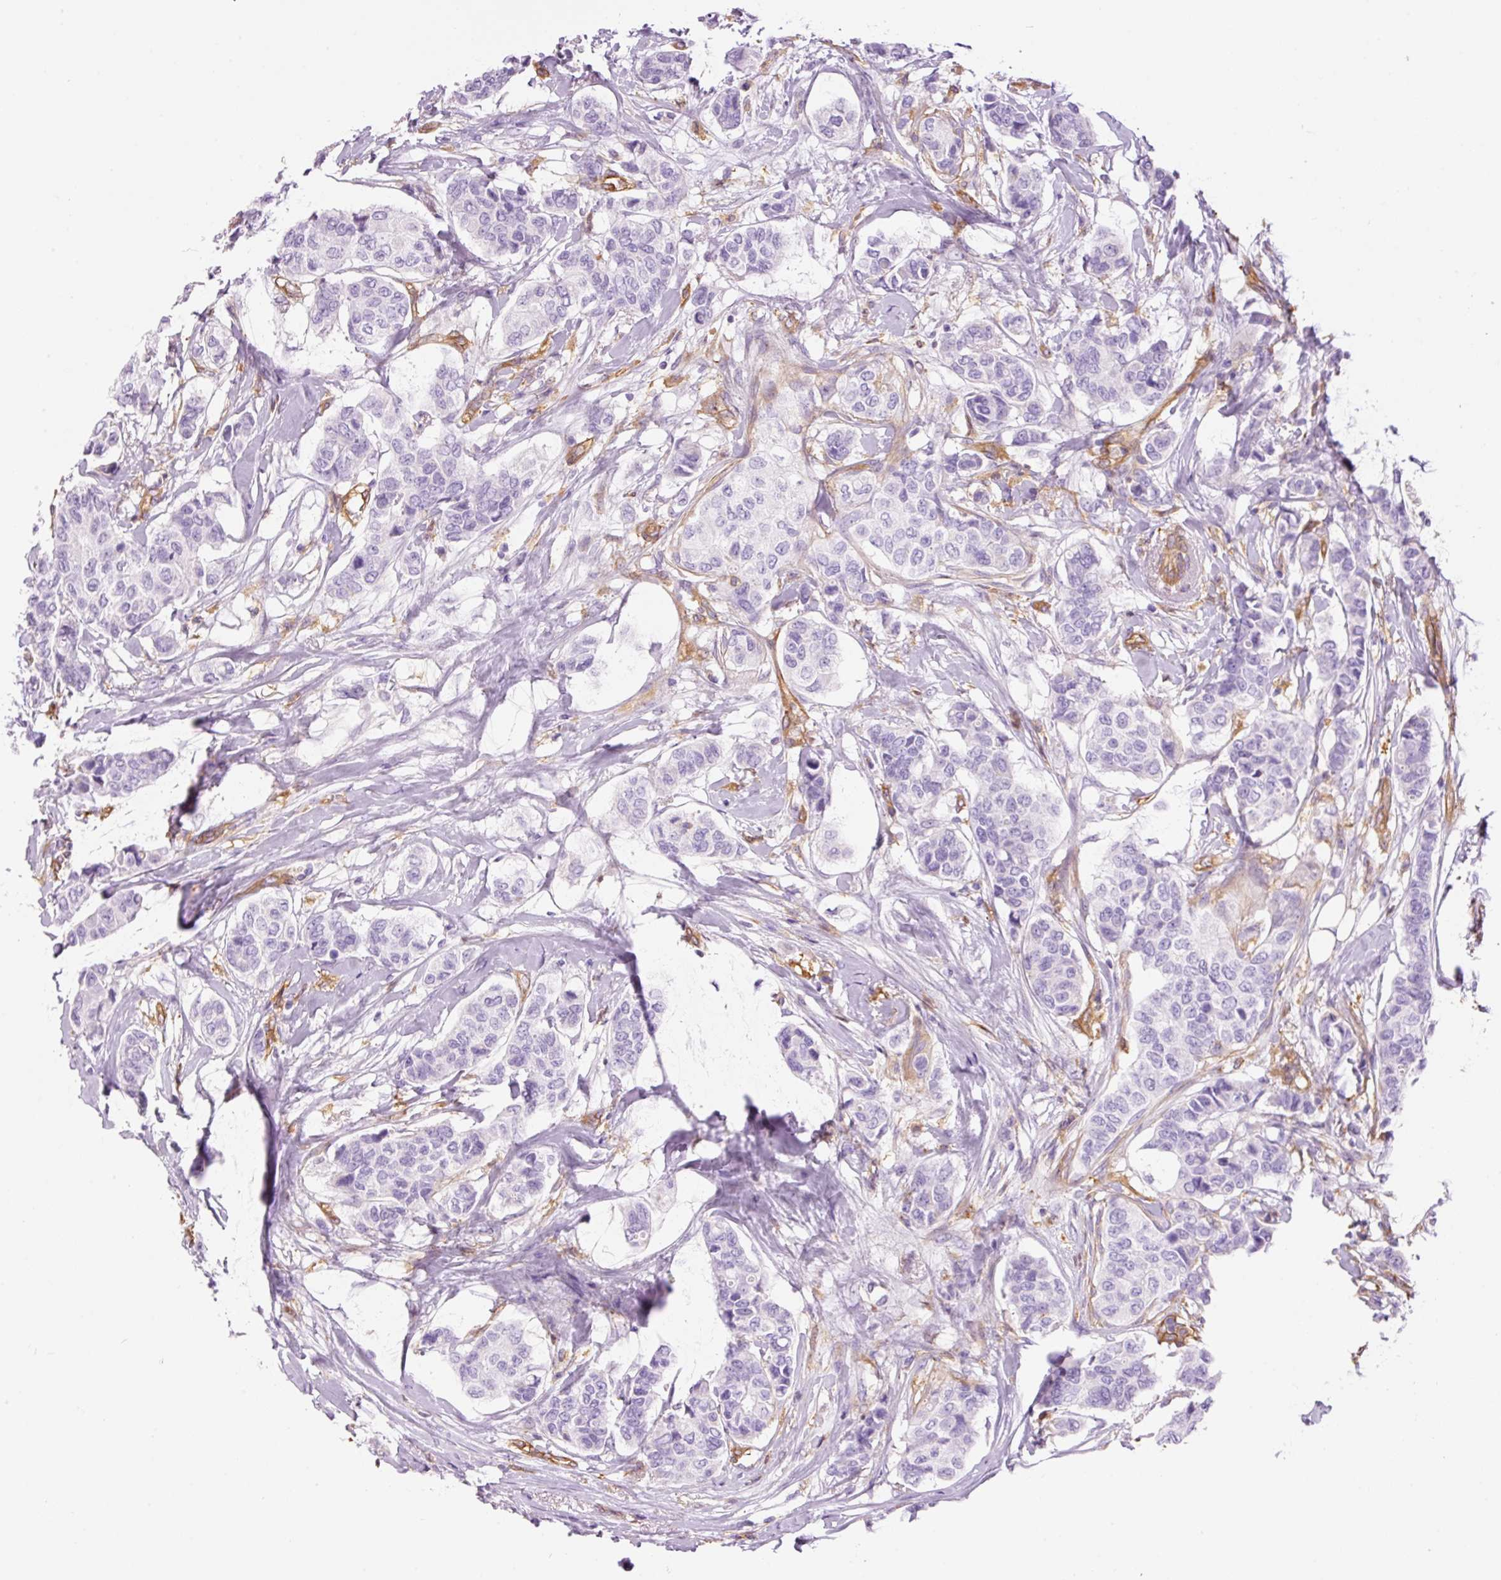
{"staining": {"intensity": "negative", "quantity": "none", "location": "none"}, "tissue": "breast cancer", "cell_type": "Tumor cells", "image_type": "cancer", "snomed": [{"axis": "morphology", "description": "Lobular carcinoma"}, {"axis": "topography", "description": "Breast"}], "caption": "DAB (3,3'-diaminobenzidine) immunohistochemical staining of lobular carcinoma (breast) shows no significant staining in tumor cells.", "gene": "IL10RB", "patient": {"sex": "female", "age": 51}}